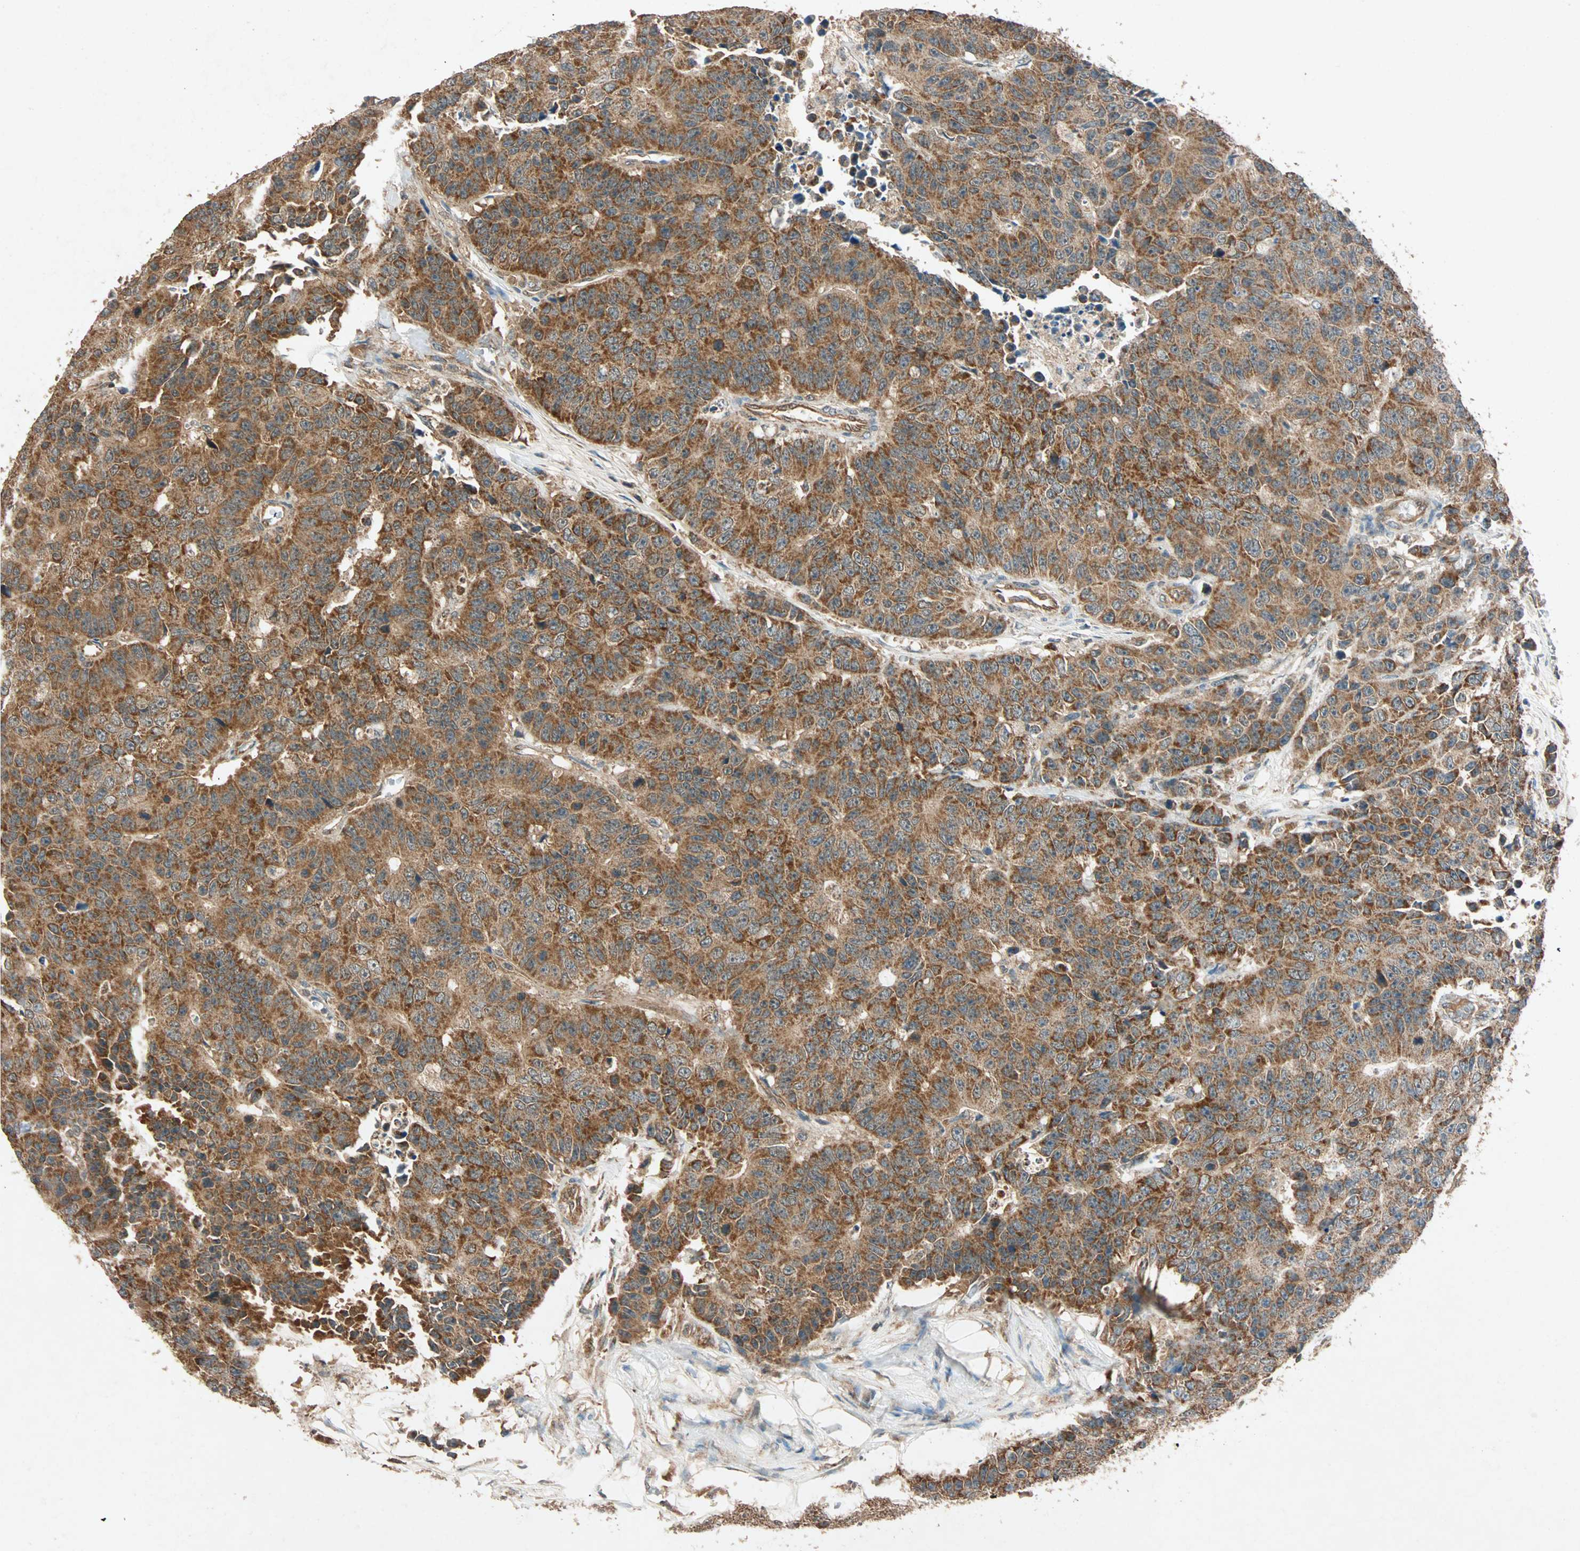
{"staining": {"intensity": "strong", "quantity": ">75%", "location": "cytoplasmic/membranous"}, "tissue": "colorectal cancer", "cell_type": "Tumor cells", "image_type": "cancer", "snomed": [{"axis": "morphology", "description": "Adenocarcinoma, NOS"}, {"axis": "topography", "description": "Colon"}], "caption": "Adenocarcinoma (colorectal) was stained to show a protein in brown. There is high levels of strong cytoplasmic/membranous expression in about >75% of tumor cells. (DAB IHC with brightfield microscopy, high magnification).", "gene": "MAPK1", "patient": {"sex": "female", "age": 86}}